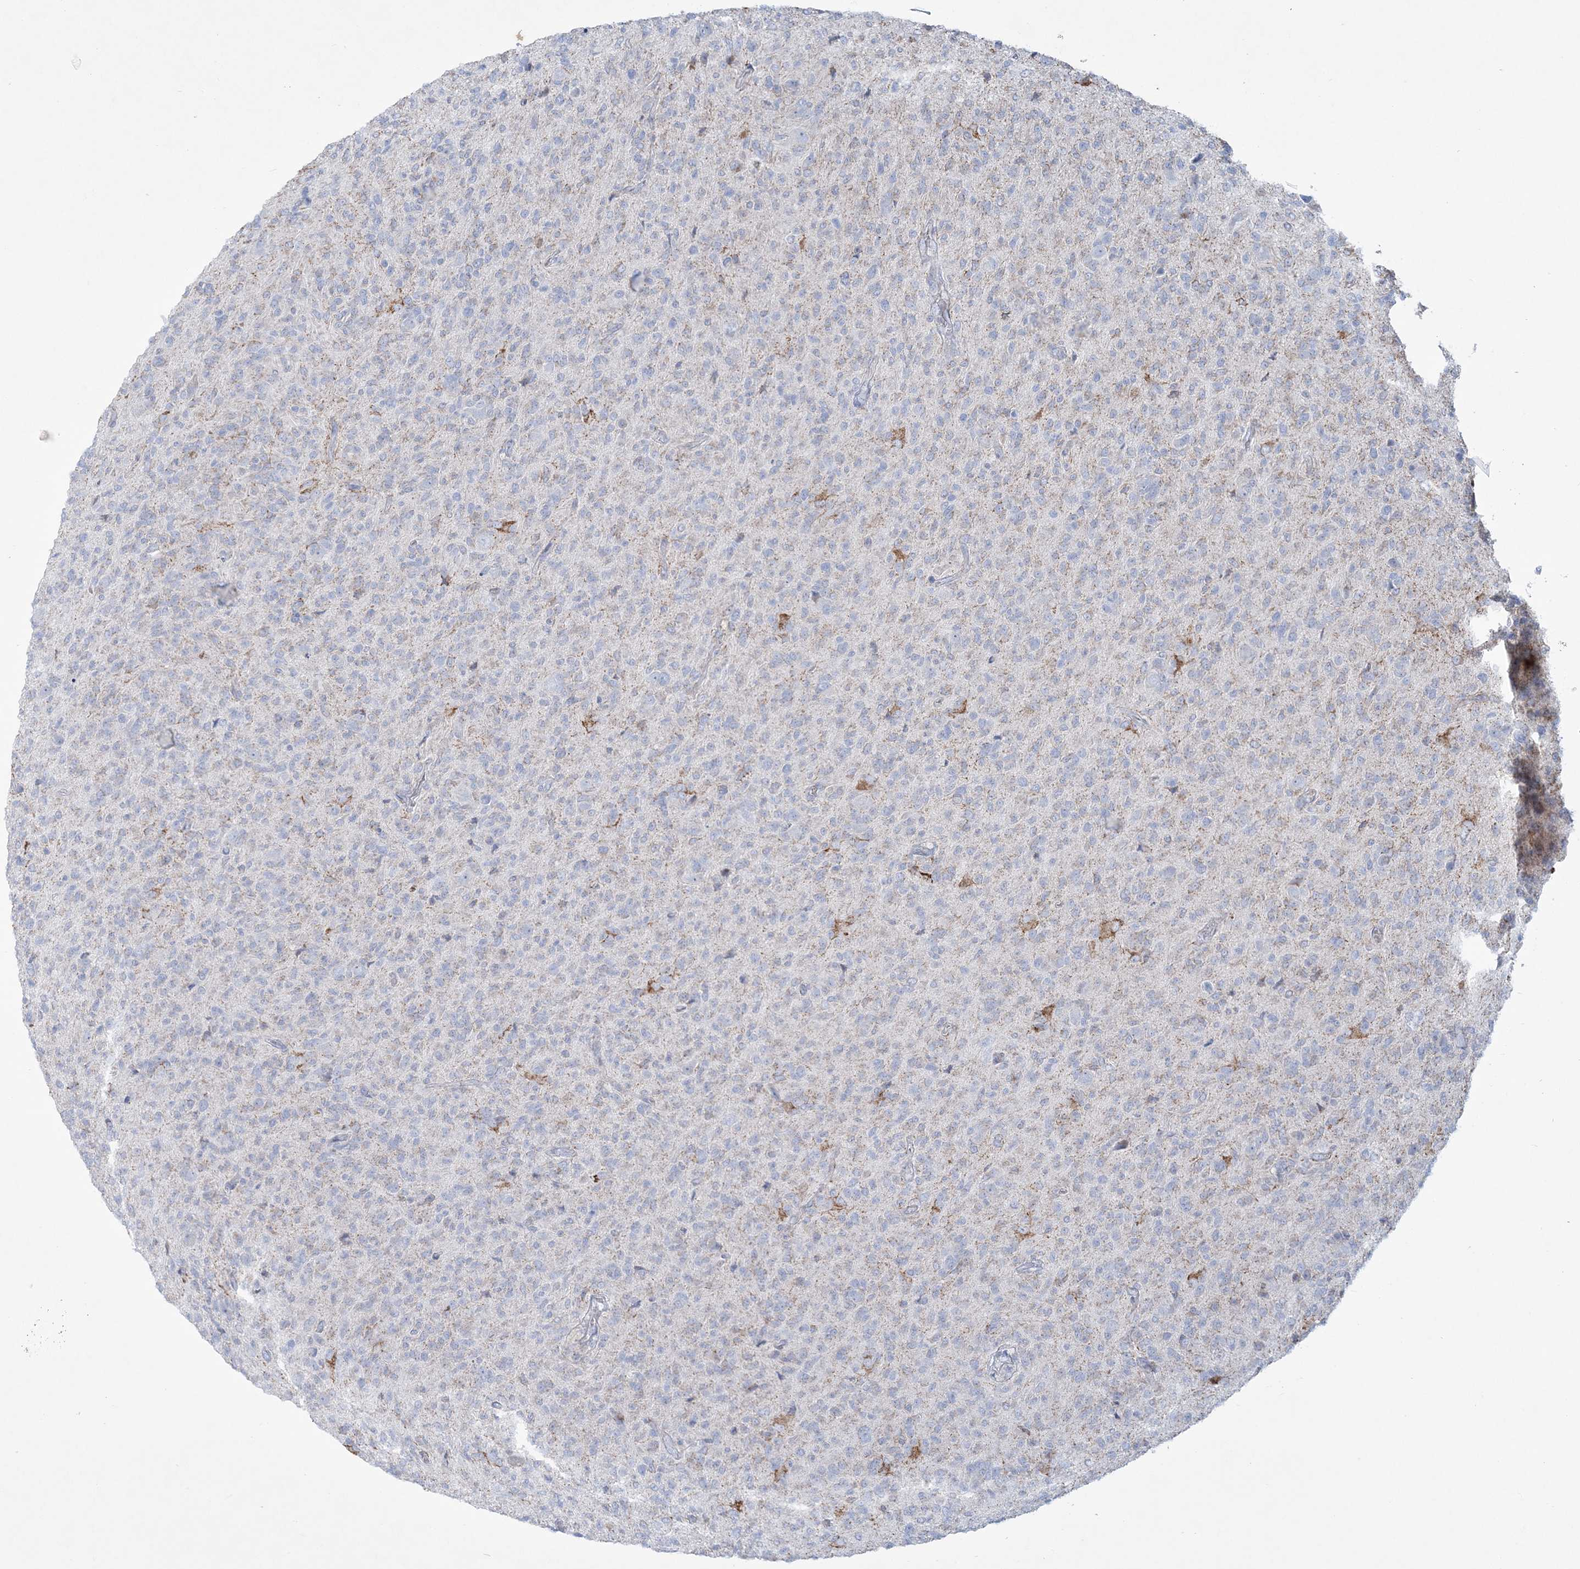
{"staining": {"intensity": "negative", "quantity": "none", "location": "none"}, "tissue": "glioma", "cell_type": "Tumor cells", "image_type": "cancer", "snomed": [{"axis": "morphology", "description": "Glioma, malignant, High grade"}, {"axis": "topography", "description": "Brain"}], "caption": "The photomicrograph shows no staining of tumor cells in malignant glioma (high-grade).", "gene": "TBC1D7", "patient": {"sex": "female", "age": 57}}